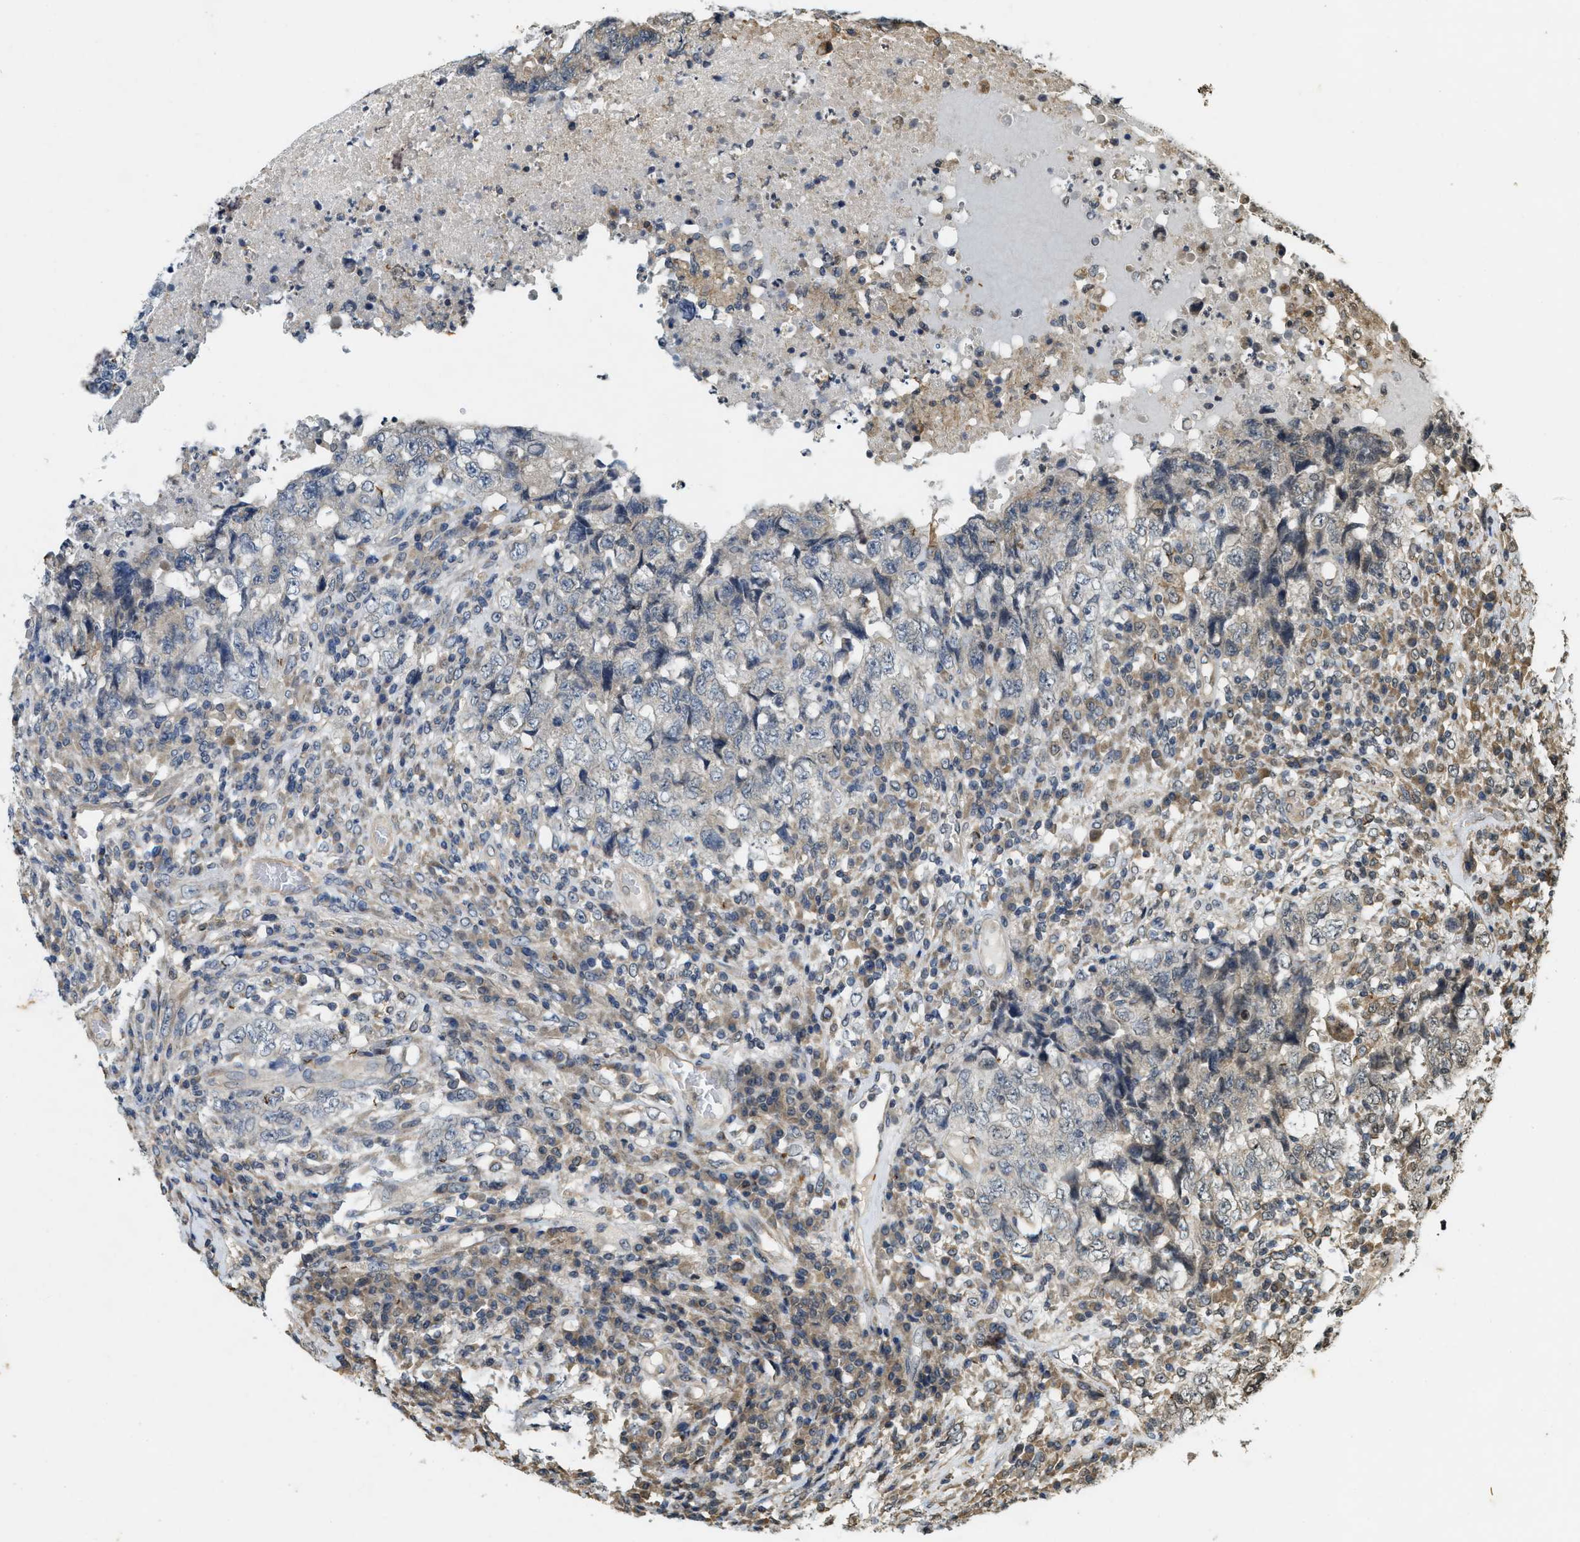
{"staining": {"intensity": "negative", "quantity": "none", "location": "none"}, "tissue": "testis cancer", "cell_type": "Tumor cells", "image_type": "cancer", "snomed": [{"axis": "morphology", "description": "Necrosis, NOS"}, {"axis": "morphology", "description": "Carcinoma, Embryonal, NOS"}, {"axis": "topography", "description": "Testis"}], "caption": "The histopathology image reveals no significant expression in tumor cells of testis cancer.", "gene": "KIF21A", "patient": {"sex": "male", "age": 19}}